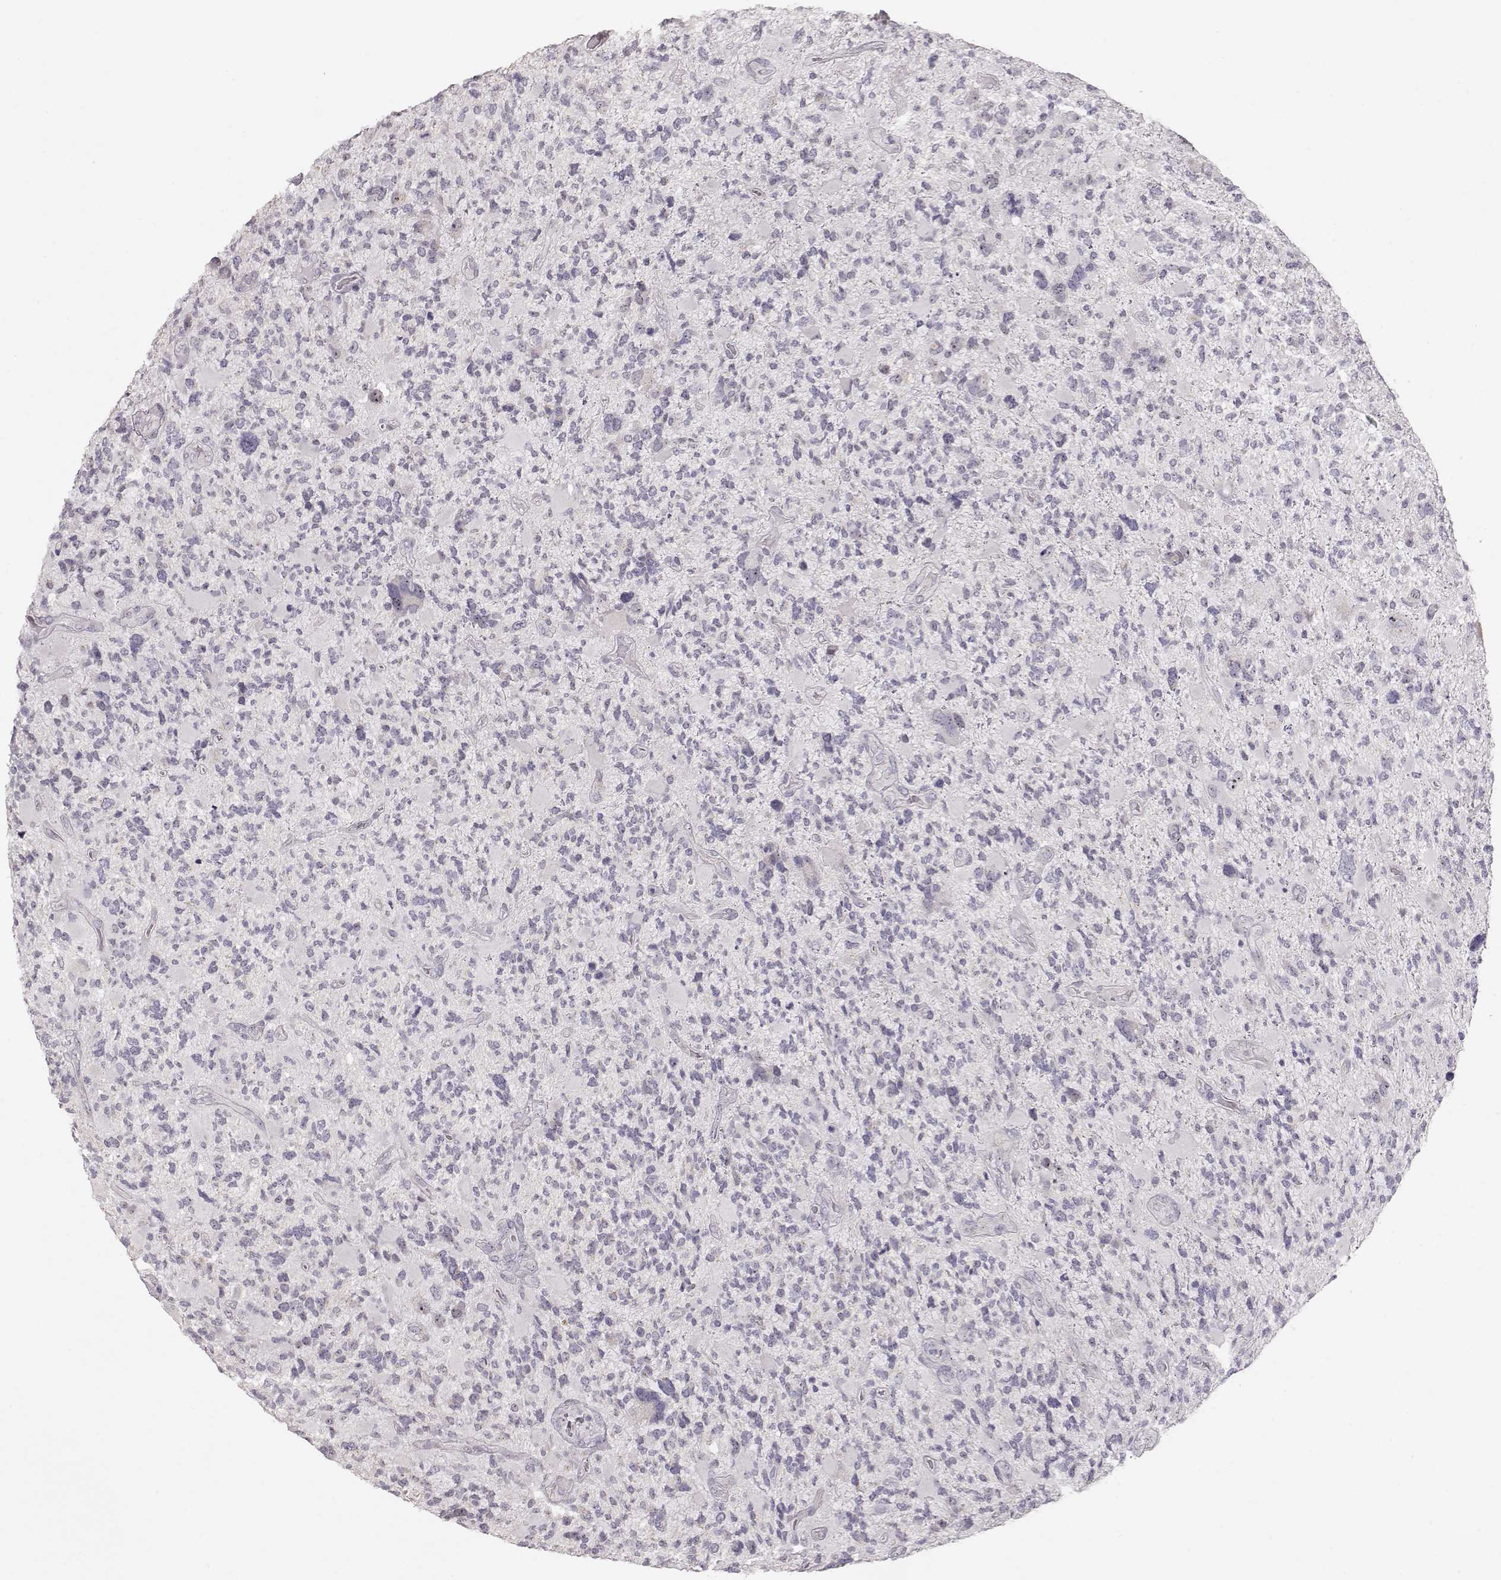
{"staining": {"intensity": "negative", "quantity": "none", "location": "none"}, "tissue": "glioma", "cell_type": "Tumor cells", "image_type": "cancer", "snomed": [{"axis": "morphology", "description": "Glioma, malignant, High grade"}, {"axis": "topography", "description": "Brain"}], "caption": "A photomicrograph of glioma stained for a protein displays no brown staining in tumor cells.", "gene": "FAM205A", "patient": {"sex": "female", "age": 71}}